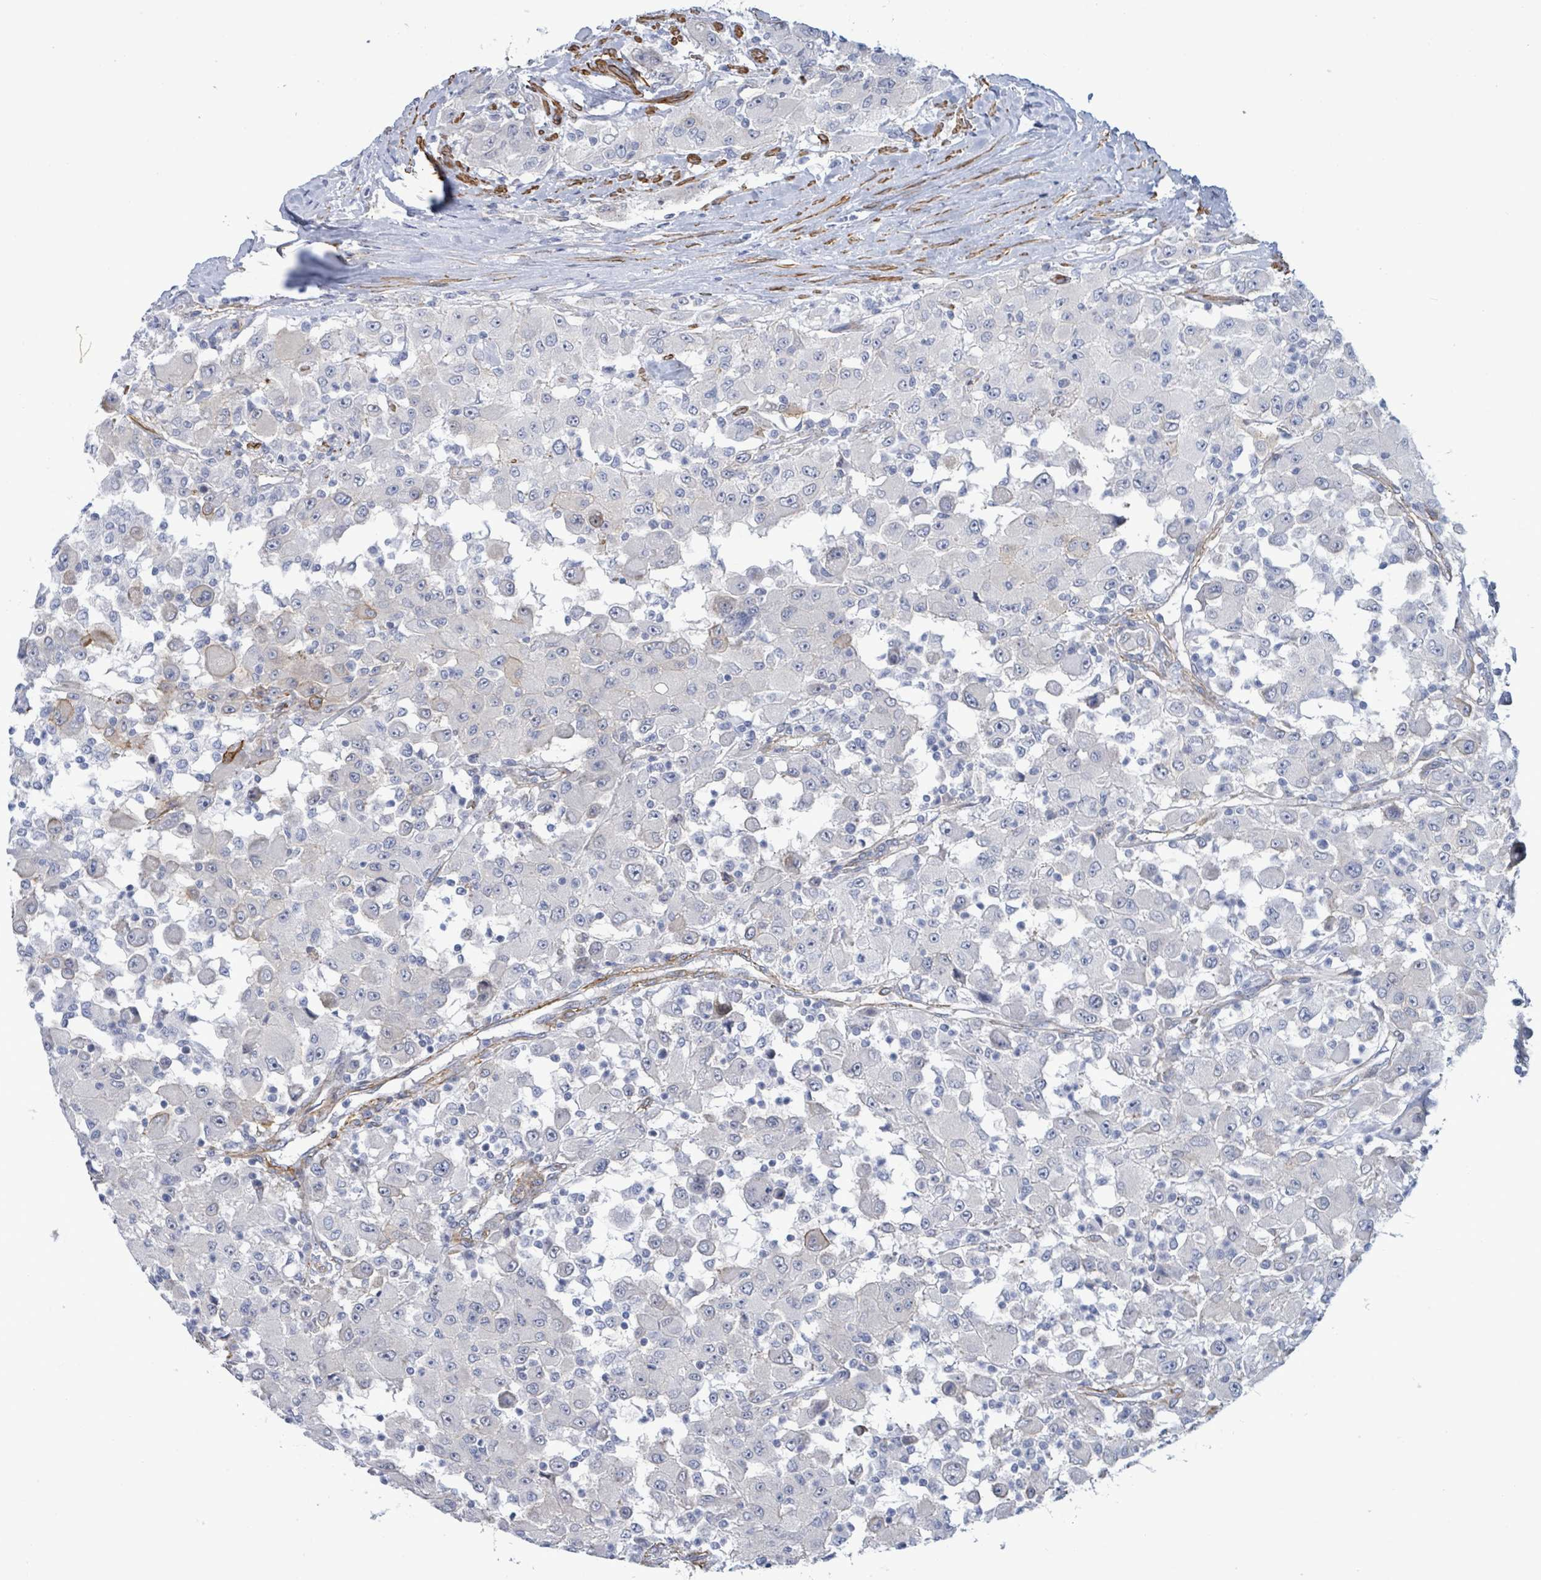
{"staining": {"intensity": "negative", "quantity": "none", "location": "none"}, "tissue": "renal cancer", "cell_type": "Tumor cells", "image_type": "cancer", "snomed": [{"axis": "morphology", "description": "Adenocarcinoma, NOS"}, {"axis": "topography", "description": "Kidney"}], "caption": "There is no significant expression in tumor cells of renal adenocarcinoma. (Stains: DAB (3,3'-diaminobenzidine) immunohistochemistry with hematoxylin counter stain, Microscopy: brightfield microscopy at high magnification).", "gene": "DMRTC1B", "patient": {"sex": "female", "age": 67}}